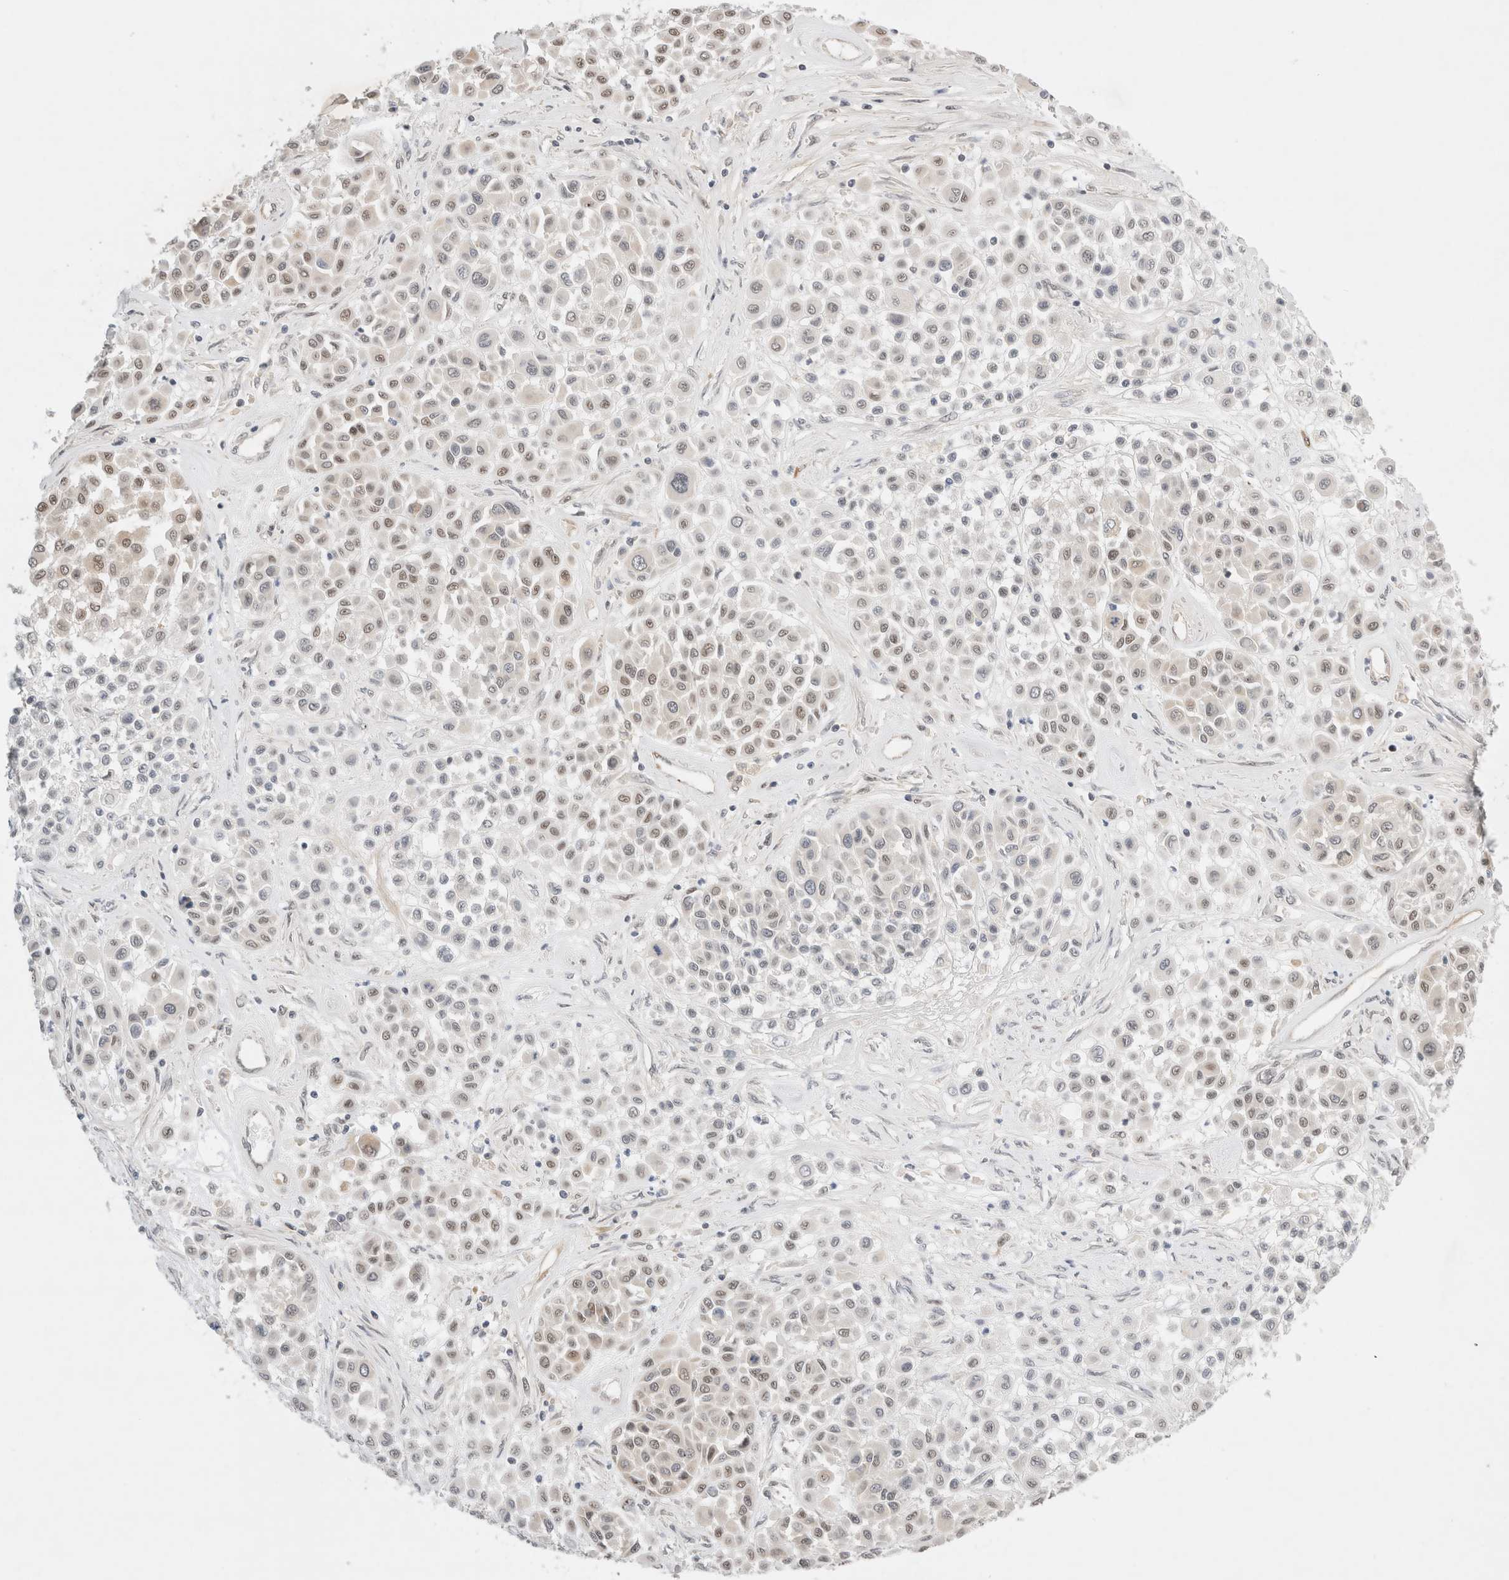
{"staining": {"intensity": "moderate", "quantity": ">75%", "location": "cytoplasmic/membranous,nuclear"}, "tissue": "melanoma", "cell_type": "Tumor cells", "image_type": "cancer", "snomed": [{"axis": "morphology", "description": "Malignant melanoma, Metastatic site"}, {"axis": "topography", "description": "Soft tissue"}], "caption": "Immunohistochemical staining of human melanoma exhibits moderate cytoplasmic/membranous and nuclear protein expression in about >75% of tumor cells.", "gene": "GTF2I", "patient": {"sex": "male", "age": 41}}